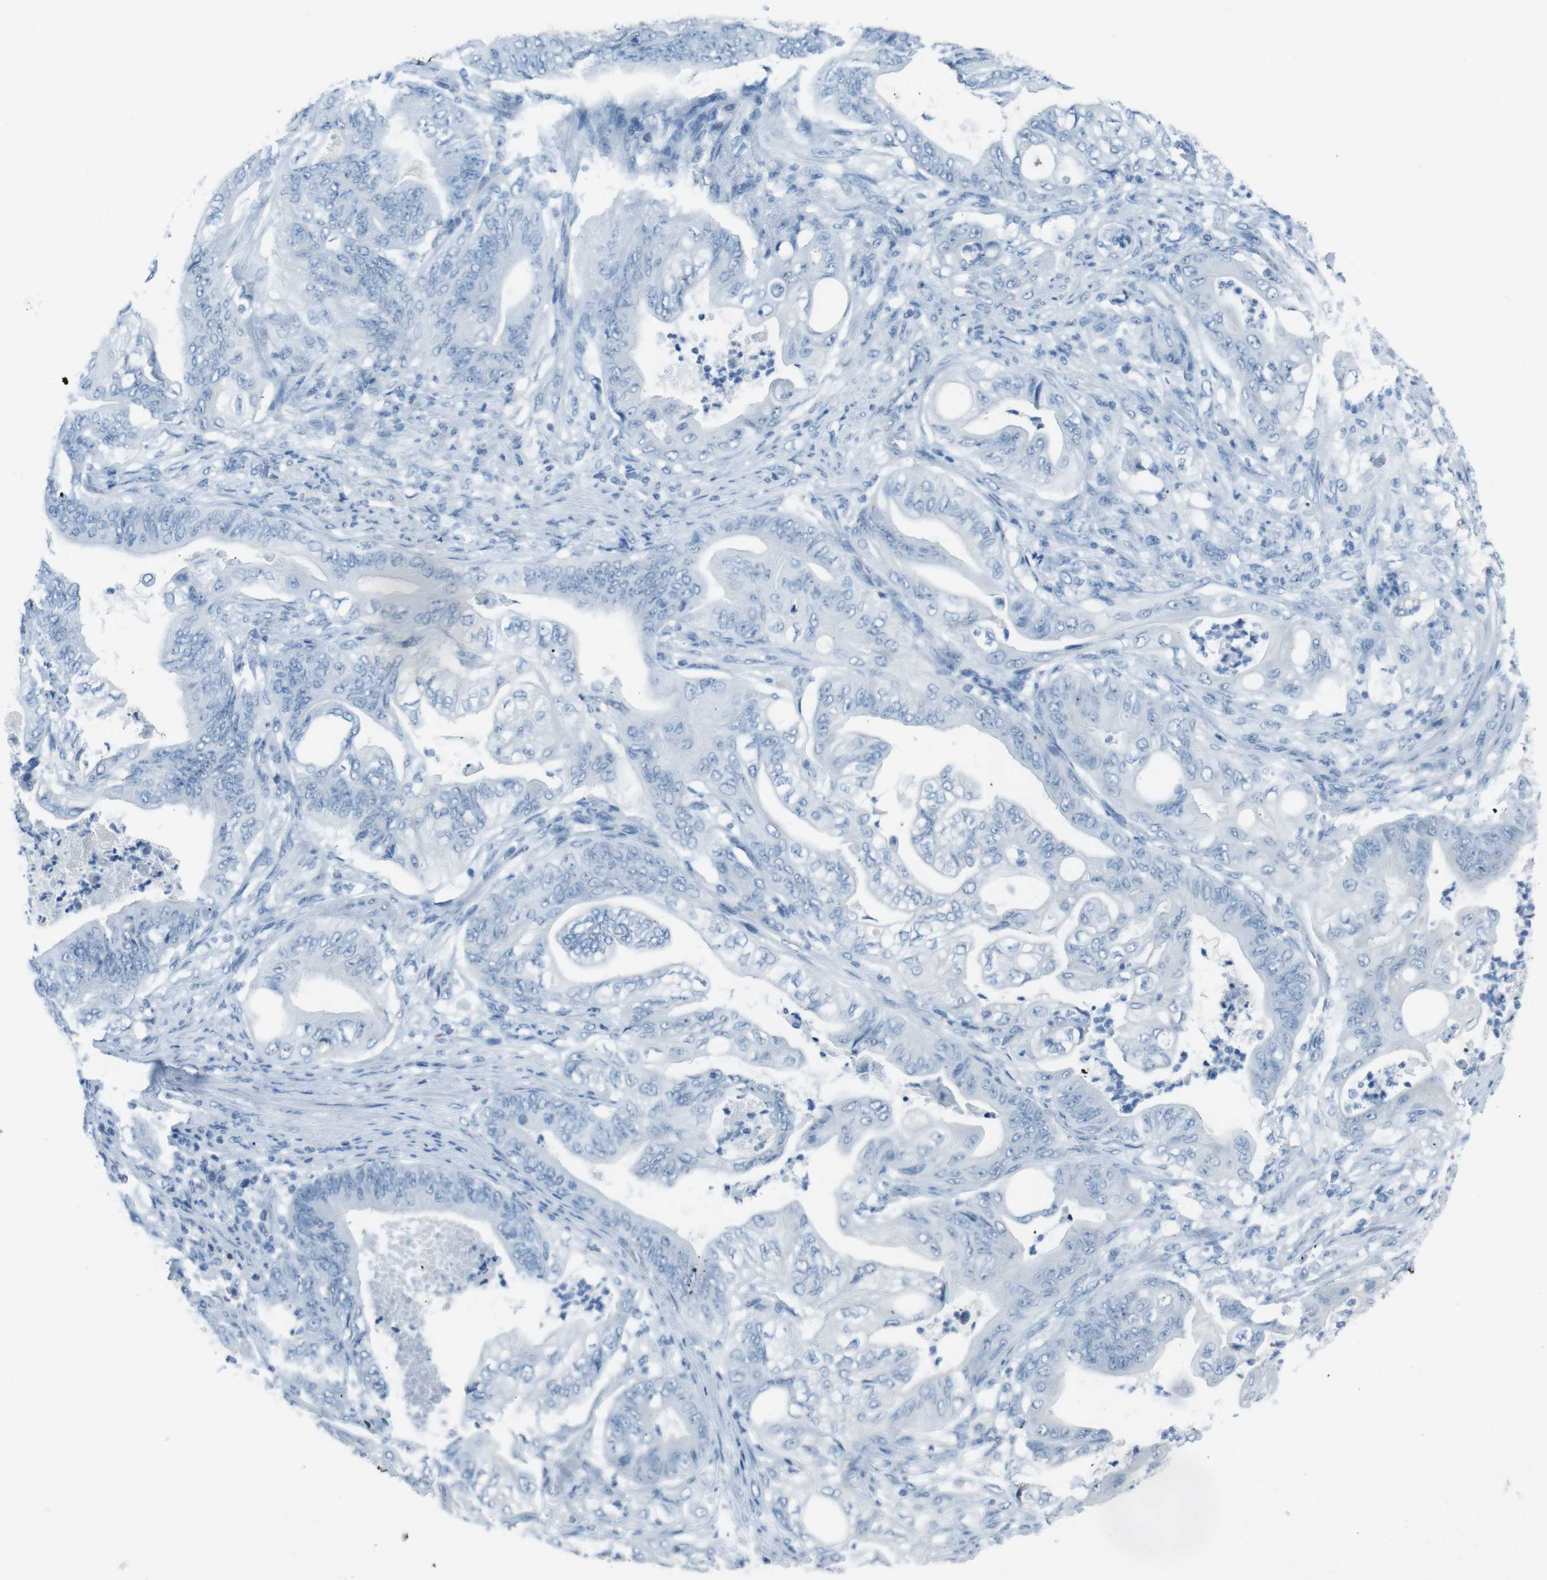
{"staining": {"intensity": "negative", "quantity": "none", "location": "none"}, "tissue": "stomach cancer", "cell_type": "Tumor cells", "image_type": "cancer", "snomed": [{"axis": "morphology", "description": "Adenocarcinoma, NOS"}, {"axis": "topography", "description": "Stomach"}], "caption": "Tumor cells show no significant expression in stomach cancer (adenocarcinoma).", "gene": "TMEM207", "patient": {"sex": "female", "age": 73}}